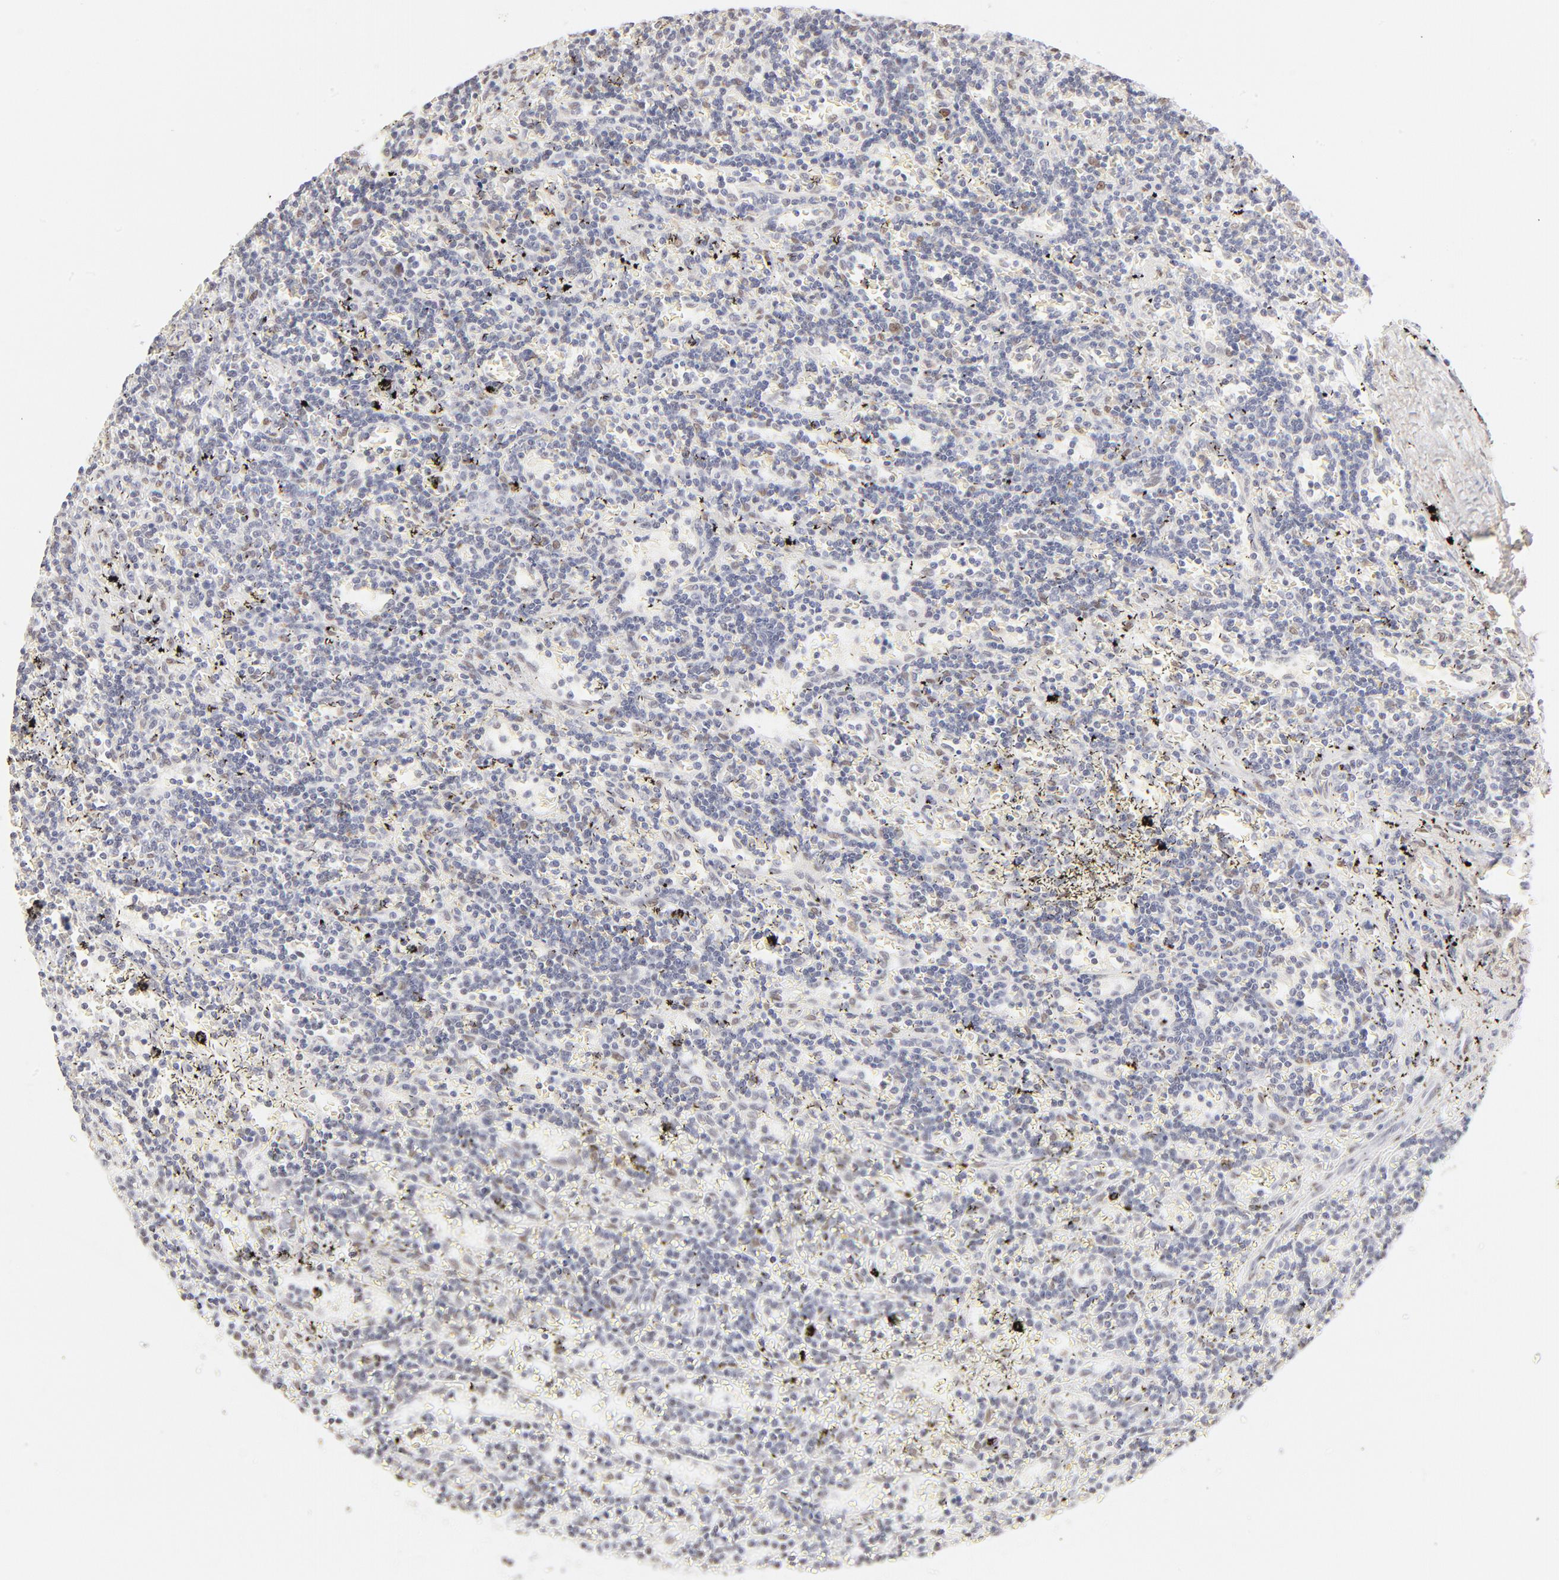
{"staining": {"intensity": "negative", "quantity": "none", "location": "none"}, "tissue": "lymphoma", "cell_type": "Tumor cells", "image_type": "cancer", "snomed": [{"axis": "morphology", "description": "Malignant lymphoma, non-Hodgkin's type, Low grade"}, {"axis": "topography", "description": "Spleen"}], "caption": "Lymphoma was stained to show a protein in brown. There is no significant staining in tumor cells.", "gene": "PBX1", "patient": {"sex": "male", "age": 60}}